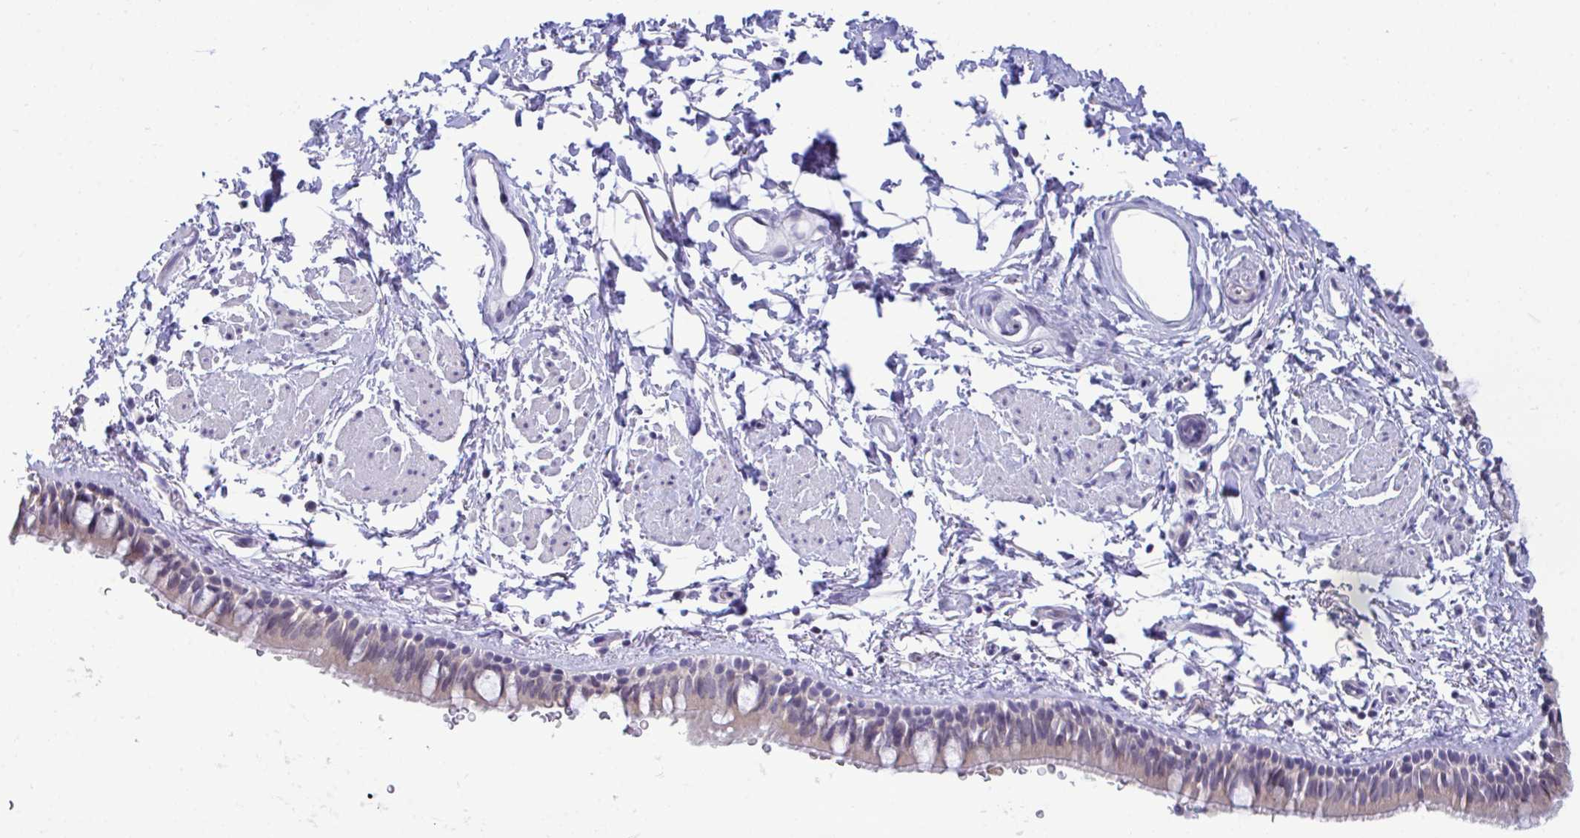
{"staining": {"intensity": "weak", "quantity": "25%-75%", "location": "cytoplasmic/membranous"}, "tissue": "bronchus", "cell_type": "Respiratory epithelial cells", "image_type": "normal", "snomed": [{"axis": "morphology", "description": "Normal tissue, NOS"}, {"axis": "topography", "description": "Lymph node"}, {"axis": "topography", "description": "Cartilage tissue"}, {"axis": "topography", "description": "Bronchus"}], "caption": "Protein analysis of benign bronchus demonstrates weak cytoplasmic/membranous positivity in about 25%-75% of respiratory epithelial cells. (DAB IHC, brown staining for protein, blue staining for nuclei).", "gene": "PIGK", "patient": {"sex": "female", "age": 70}}